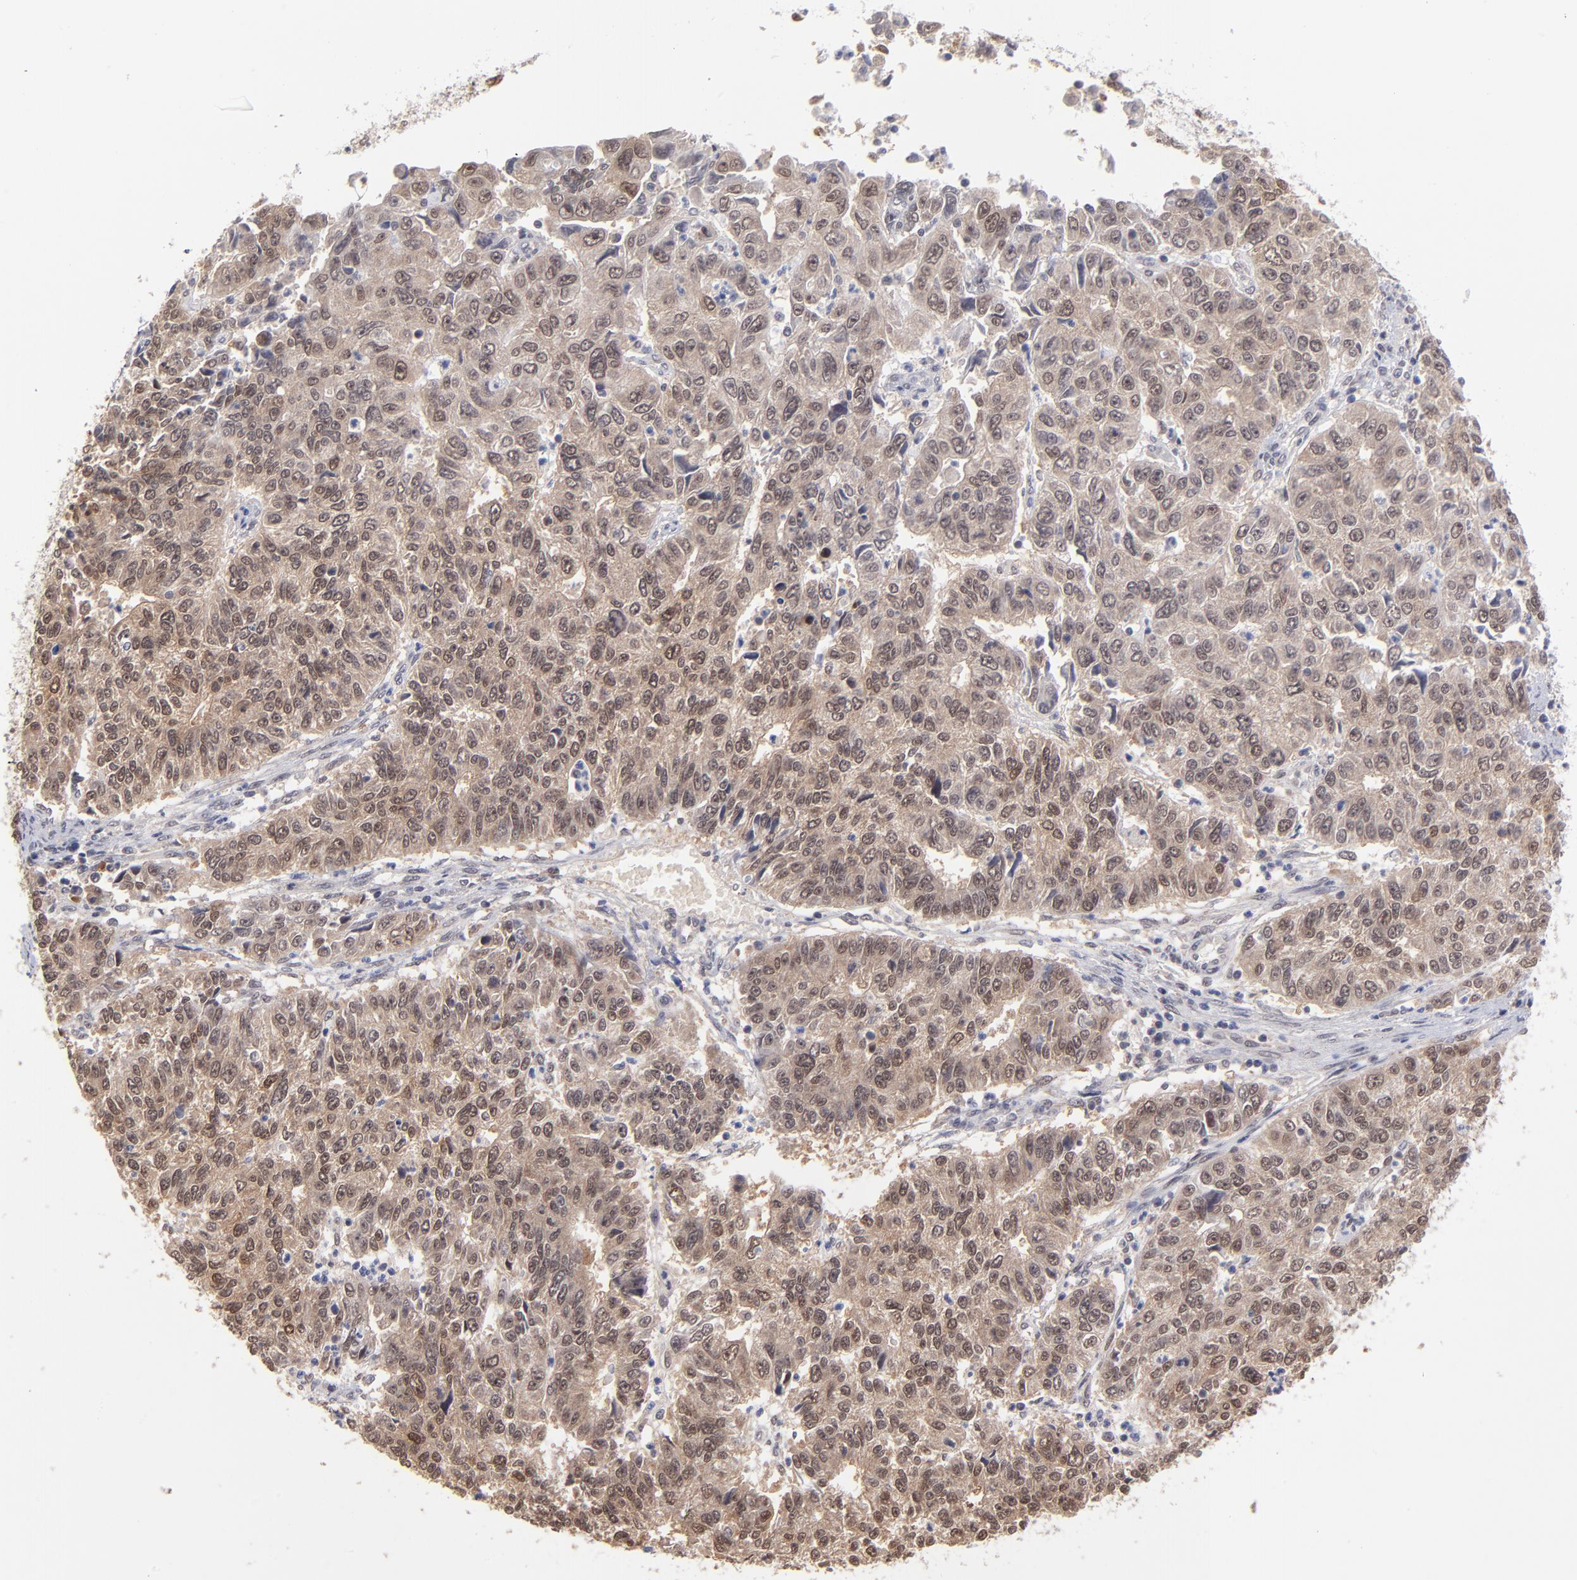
{"staining": {"intensity": "moderate", "quantity": ">75%", "location": "cytoplasmic/membranous"}, "tissue": "endometrial cancer", "cell_type": "Tumor cells", "image_type": "cancer", "snomed": [{"axis": "morphology", "description": "Adenocarcinoma, NOS"}, {"axis": "topography", "description": "Endometrium"}], "caption": "A brown stain labels moderate cytoplasmic/membranous positivity of a protein in adenocarcinoma (endometrial) tumor cells.", "gene": "UBE2E3", "patient": {"sex": "female", "age": 42}}